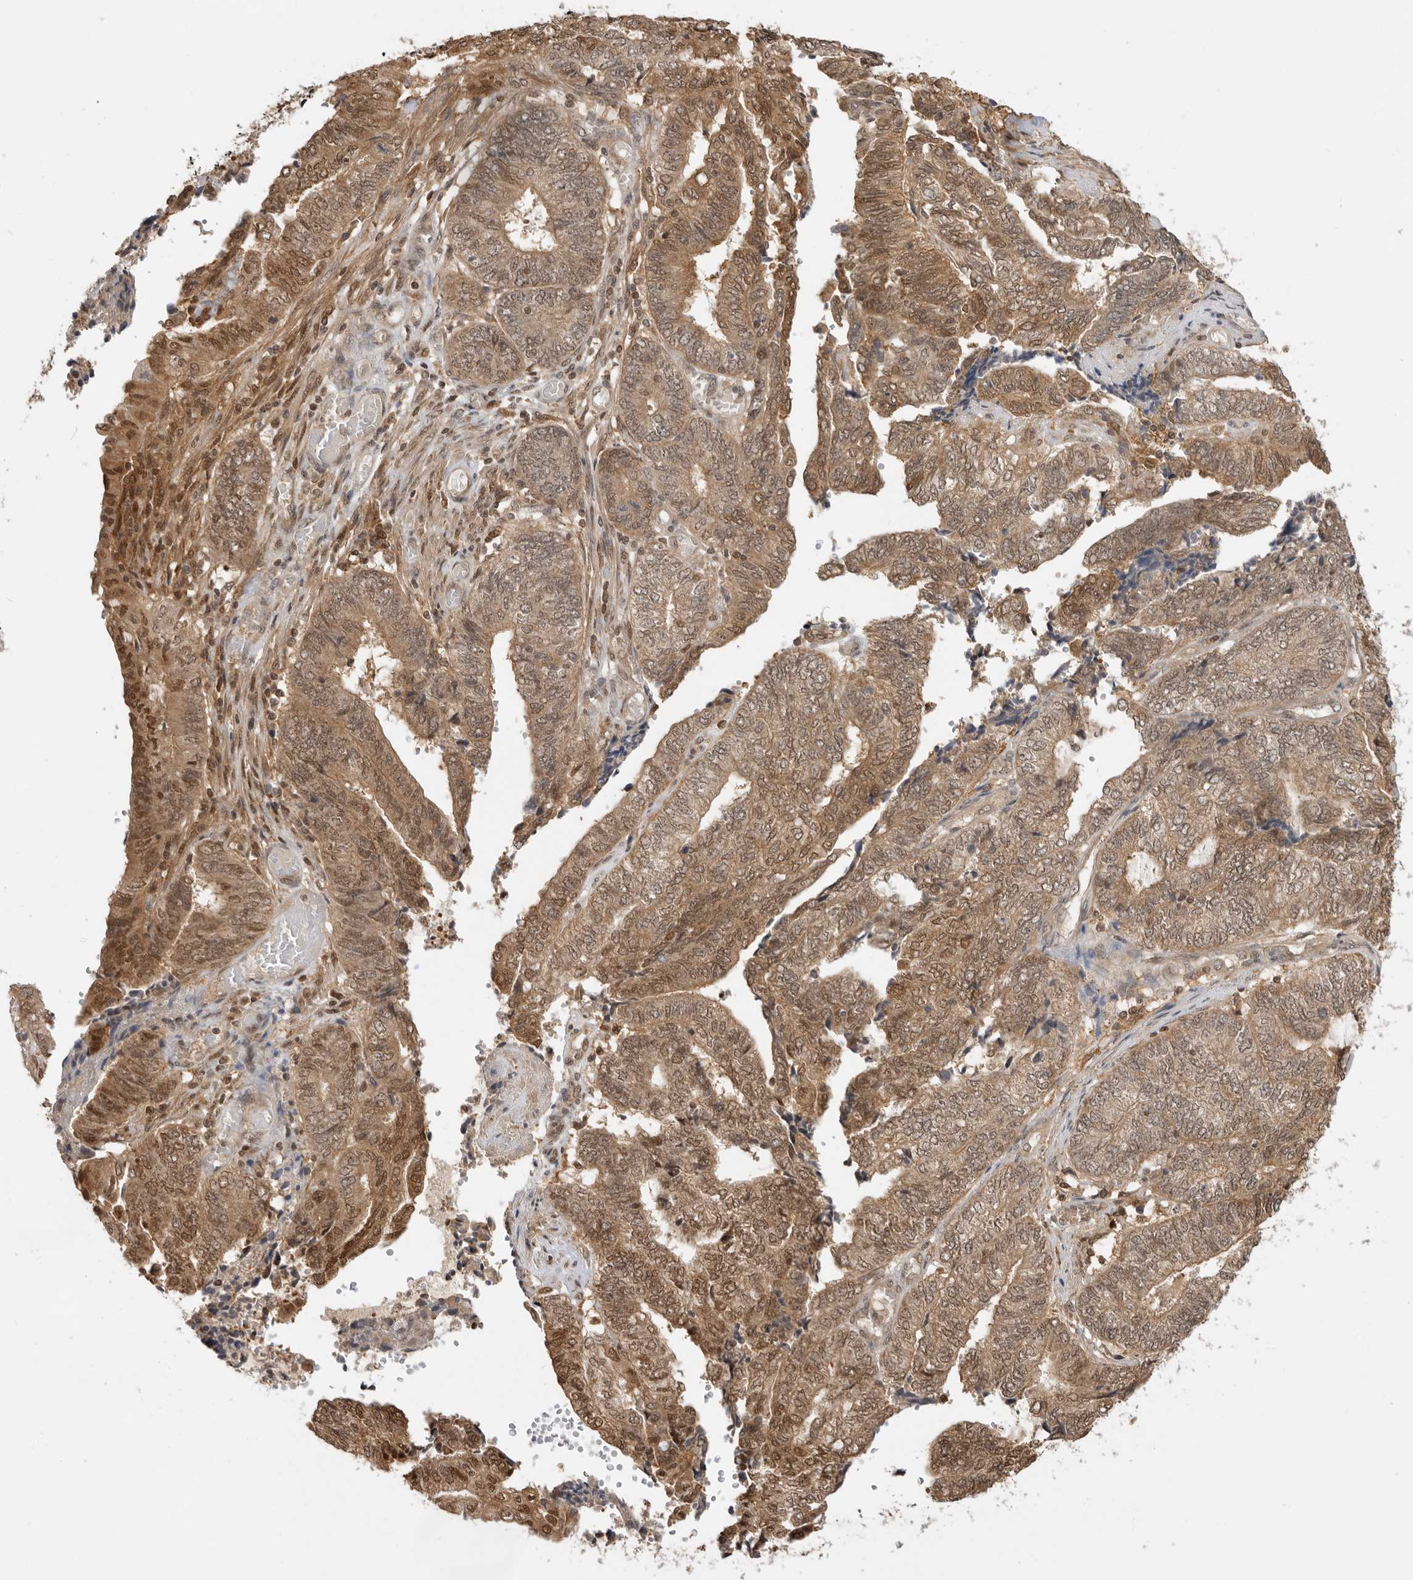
{"staining": {"intensity": "moderate", "quantity": ">75%", "location": "cytoplasmic/membranous,nuclear"}, "tissue": "endometrial cancer", "cell_type": "Tumor cells", "image_type": "cancer", "snomed": [{"axis": "morphology", "description": "Adenocarcinoma, NOS"}, {"axis": "topography", "description": "Uterus"}, {"axis": "topography", "description": "Endometrium"}], "caption": "A brown stain highlights moderate cytoplasmic/membranous and nuclear expression of a protein in human endometrial adenocarcinoma tumor cells. (DAB (3,3'-diaminobenzidine) IHC with brightfield microscopy, high magnification).", "gene": "ADPRS", "patient": {"sex": "female", "age": 70}}